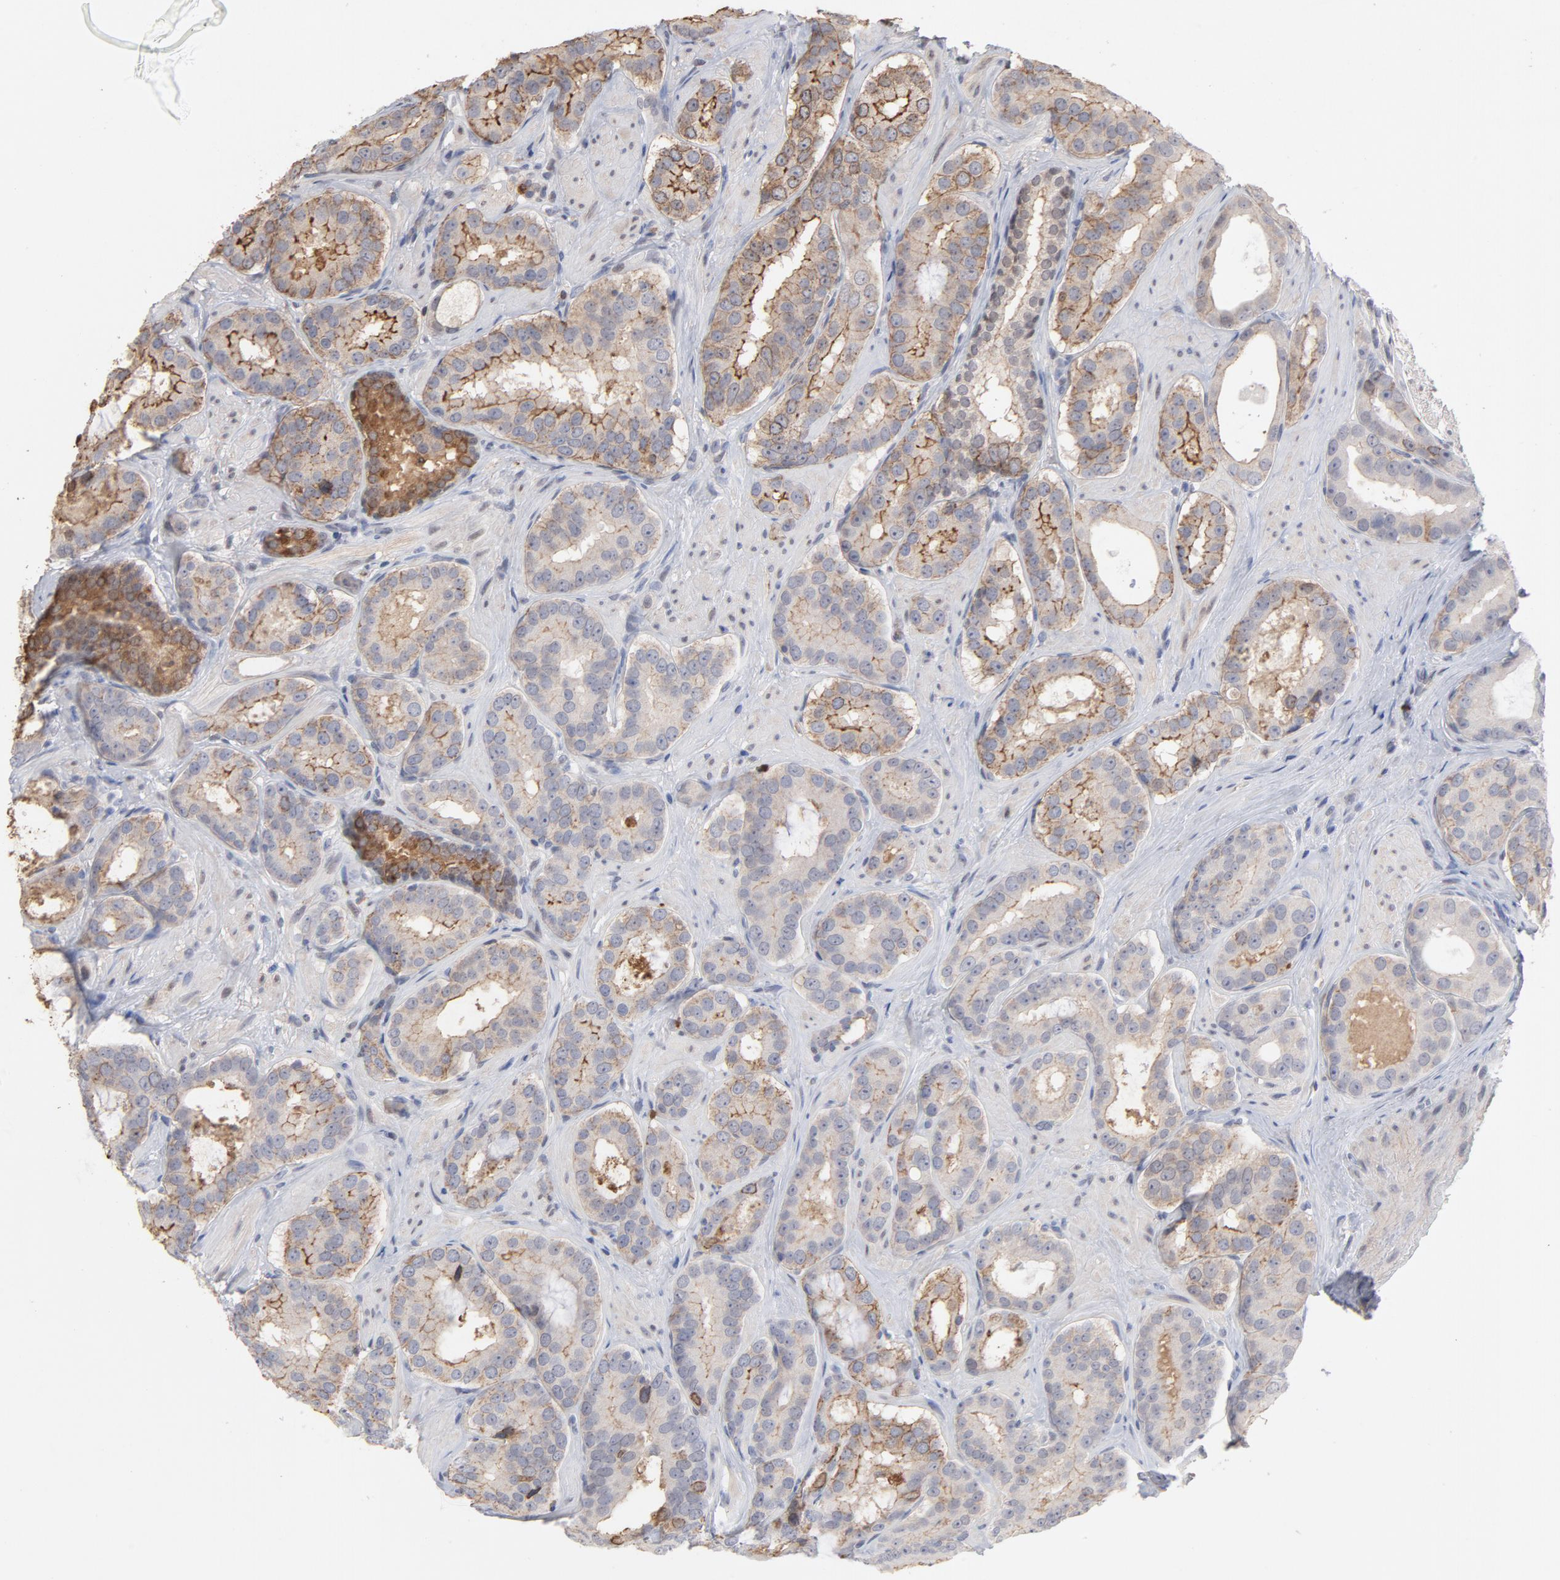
{"staining": {"intensity": "moderate", "quantity": ">75%", "location": "cytoplasmic/membranous"}, "tissue": "prostate cancer", "cell_type": "Tumor cells", "image_type": "cancer", "snomed": [{"axis": "morphology", "description": "Adenocarcinoma, Low grade"}, {"axis": "topography", "description": "Prostate"}], "caption": "Moderate cytoplasmic/membranous expression for a protein is identified in about >75% of tumor cells of adenocarcinoma (low-grade) (prostate) using immunohistochemistry.", "gene": "PNMA1", "patient": {"sex": "male", "age": 59}}